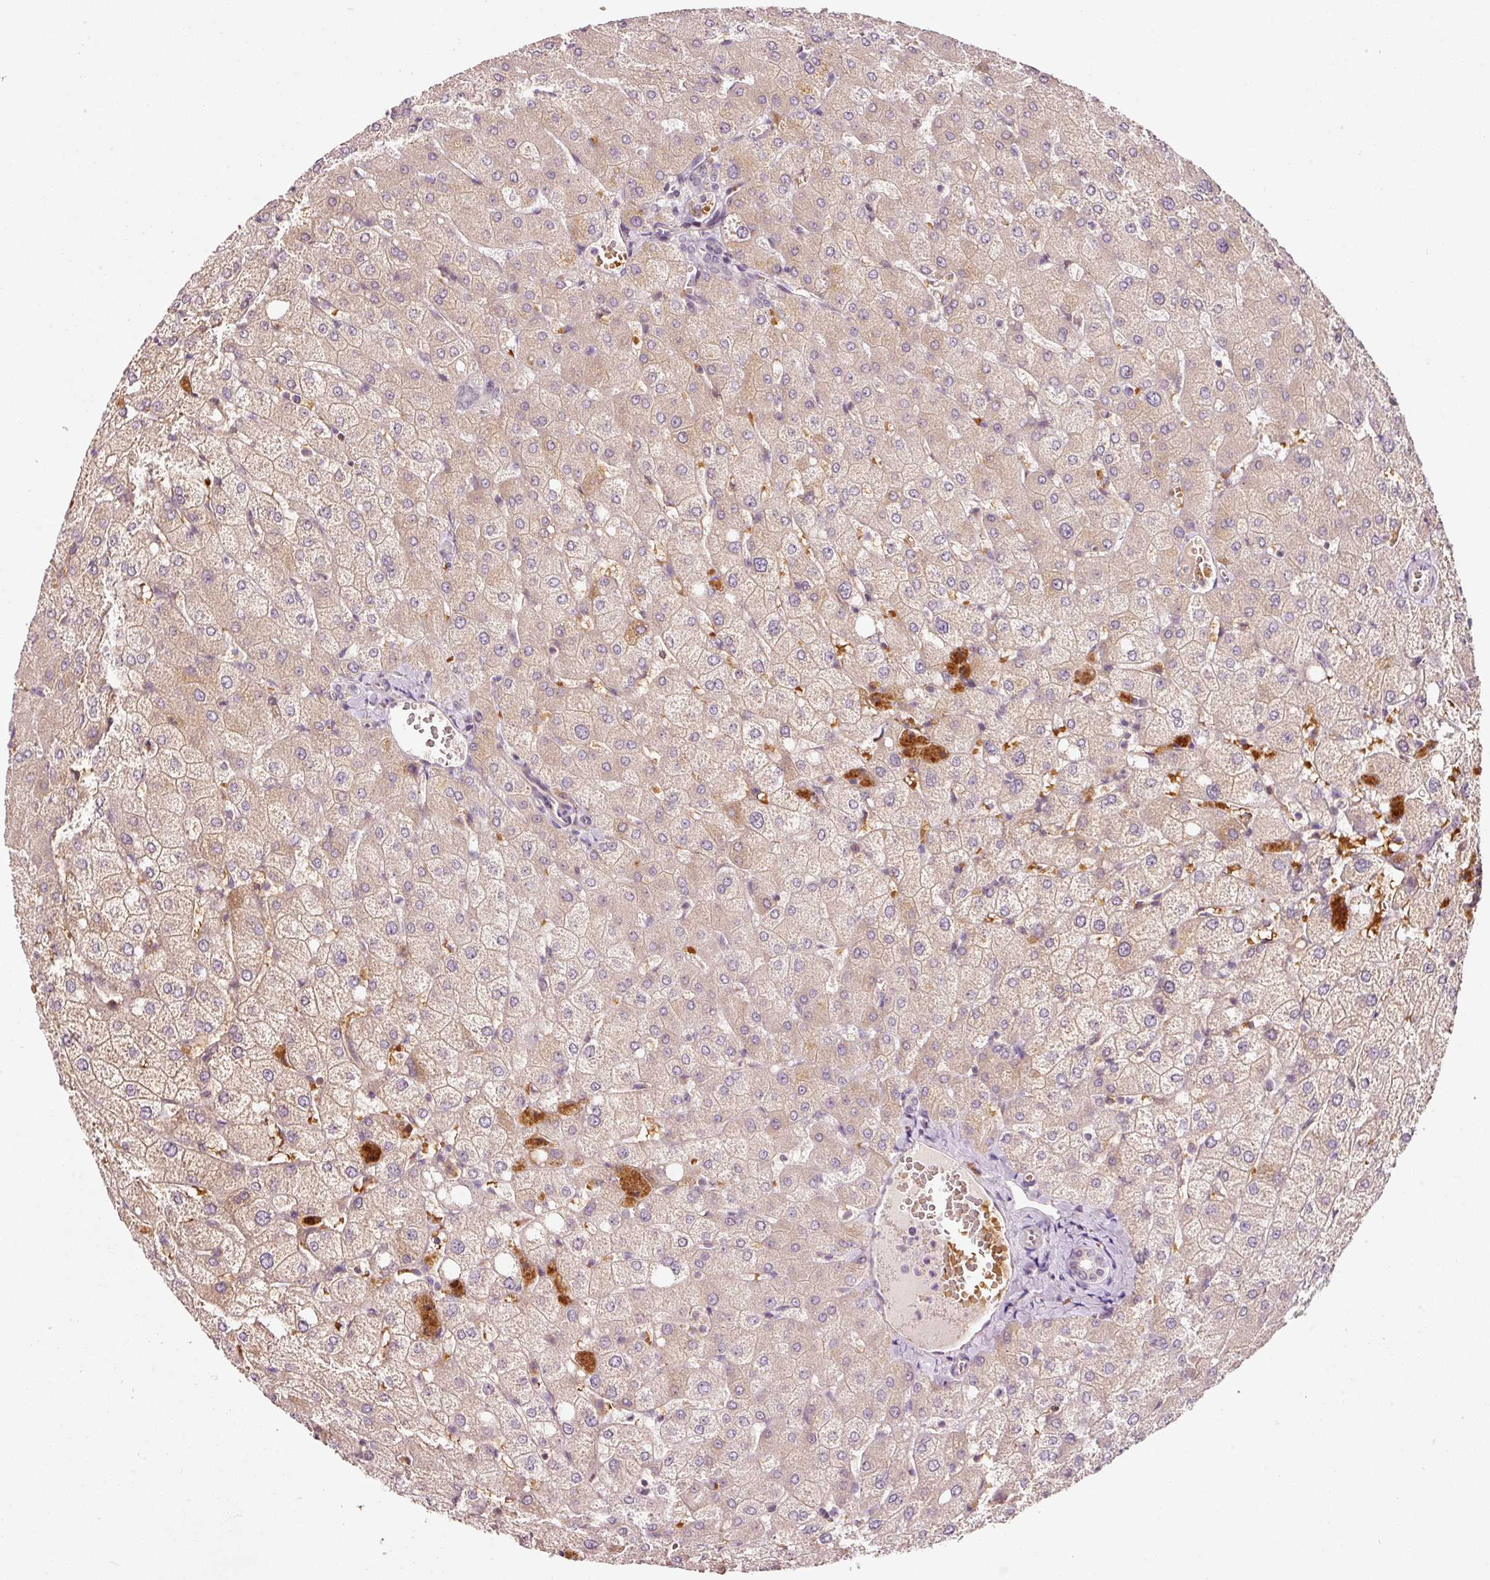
{"staining": {"intensity": "negative", "quantity": "none", "location": "none"}, "tissue": "liver", "cell_type": "Cholangiocytes", "image_type": "normal", "snomed": [{"axis": "morphology", "description": "Normal tissue, NOS"}, {"axis": "topography", "description": "Liver"}], "caption": "Immunohistochemistry (IHC) of normal liver shows no positivity in cholangiocytes. The staining was performed using DAB (3,3'-diaminobenzidine) to visualize the protein expression in brown, while the nuclei were stained in blue with hematoxylin (Magnification: 20x).", "gene": "ZNF460", "patient": {"sex": "female", "age": 54}}